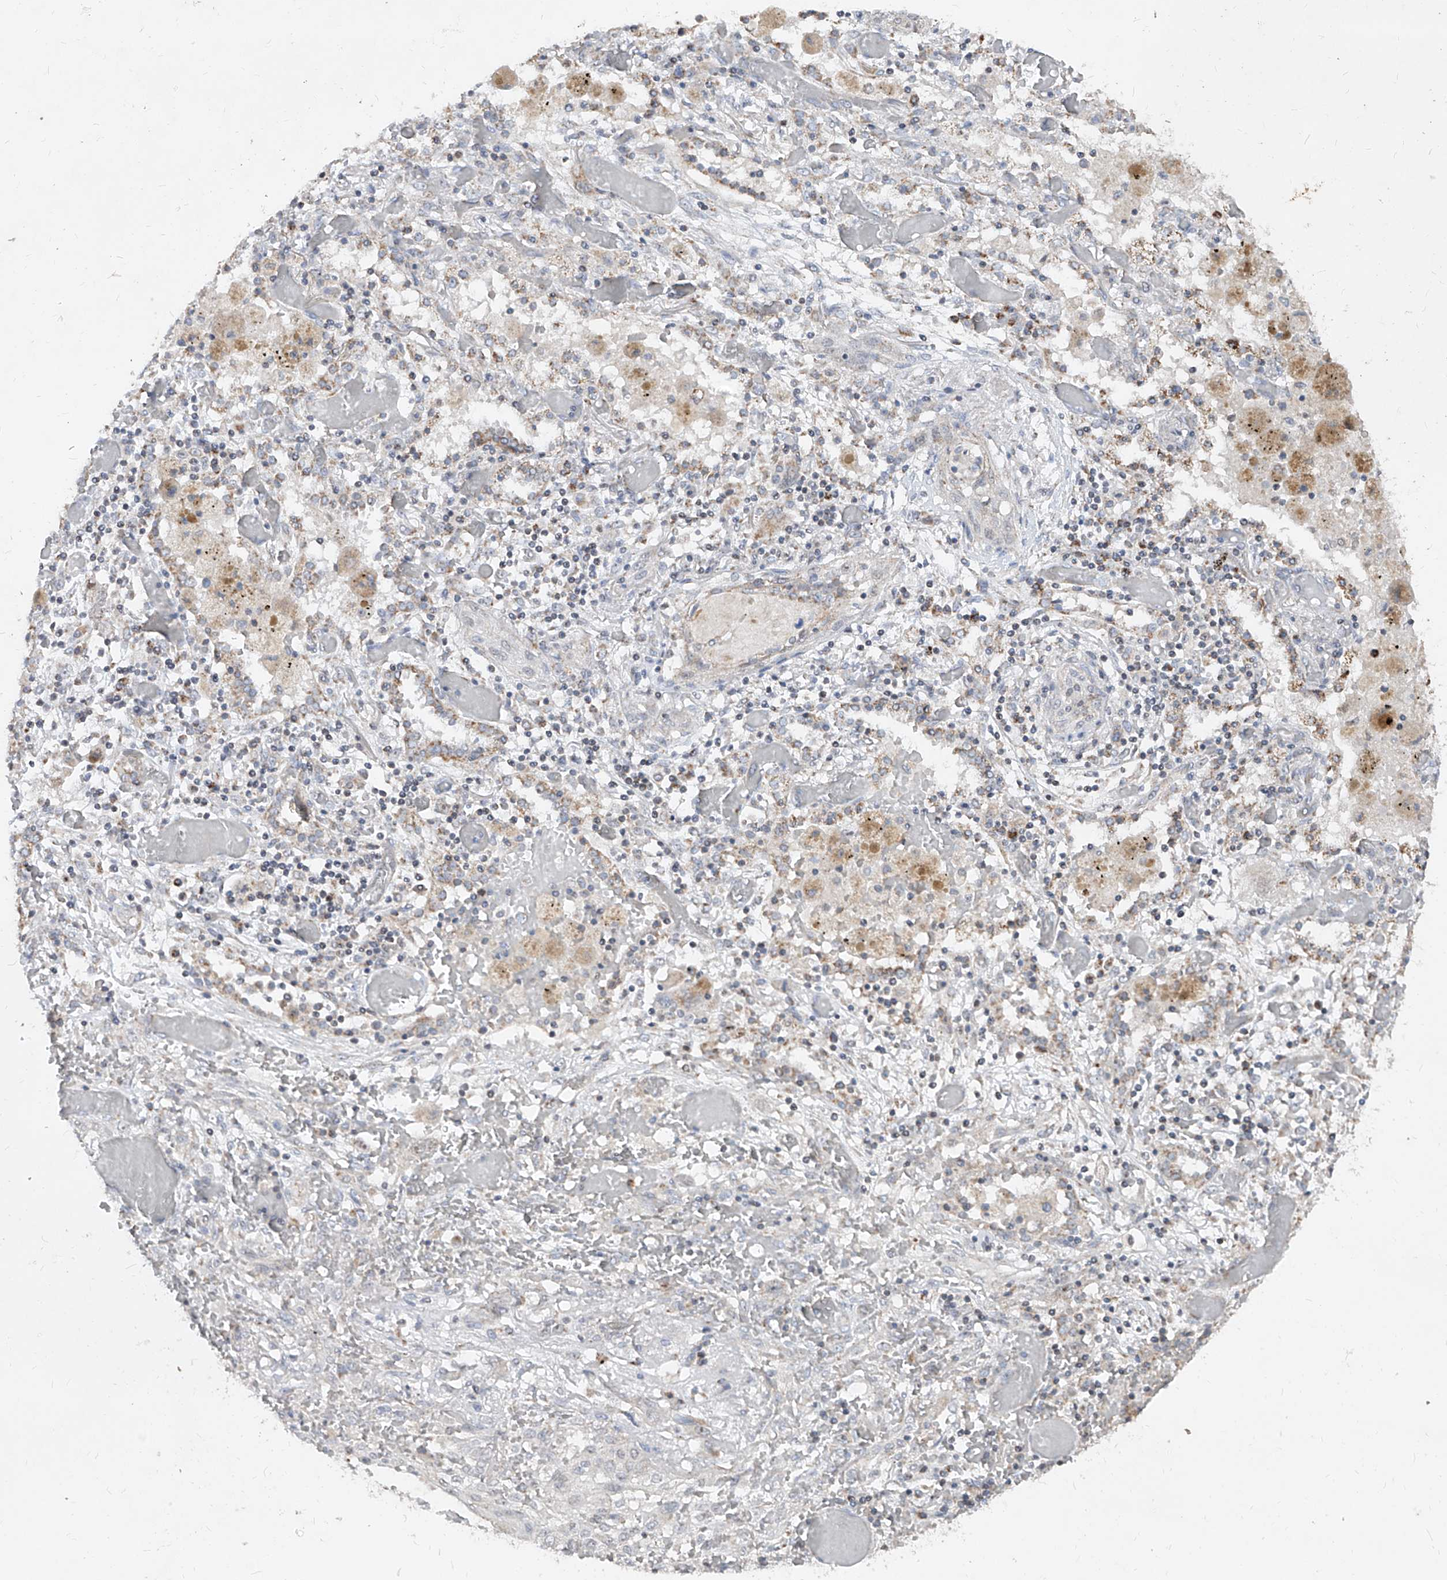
{"staining": {"intensity": "negative", "quantity": "none", "location": "none"}, "tissue": "lung cancer", "cell_type": "Tumor cells", "image_type": "cancer", "snomed": [{"axis": "morphology", "description": "Squamous cell carcinoma, NOS"}, {"axis": "topography", "description": "Lung"}], "caption": "Micrograph shows no significant protein positivity in tumor cells of squamous cell carcinoma (lung).", "gene": "NDUFB3", "patient": {"sex": "female", "age": 47}}